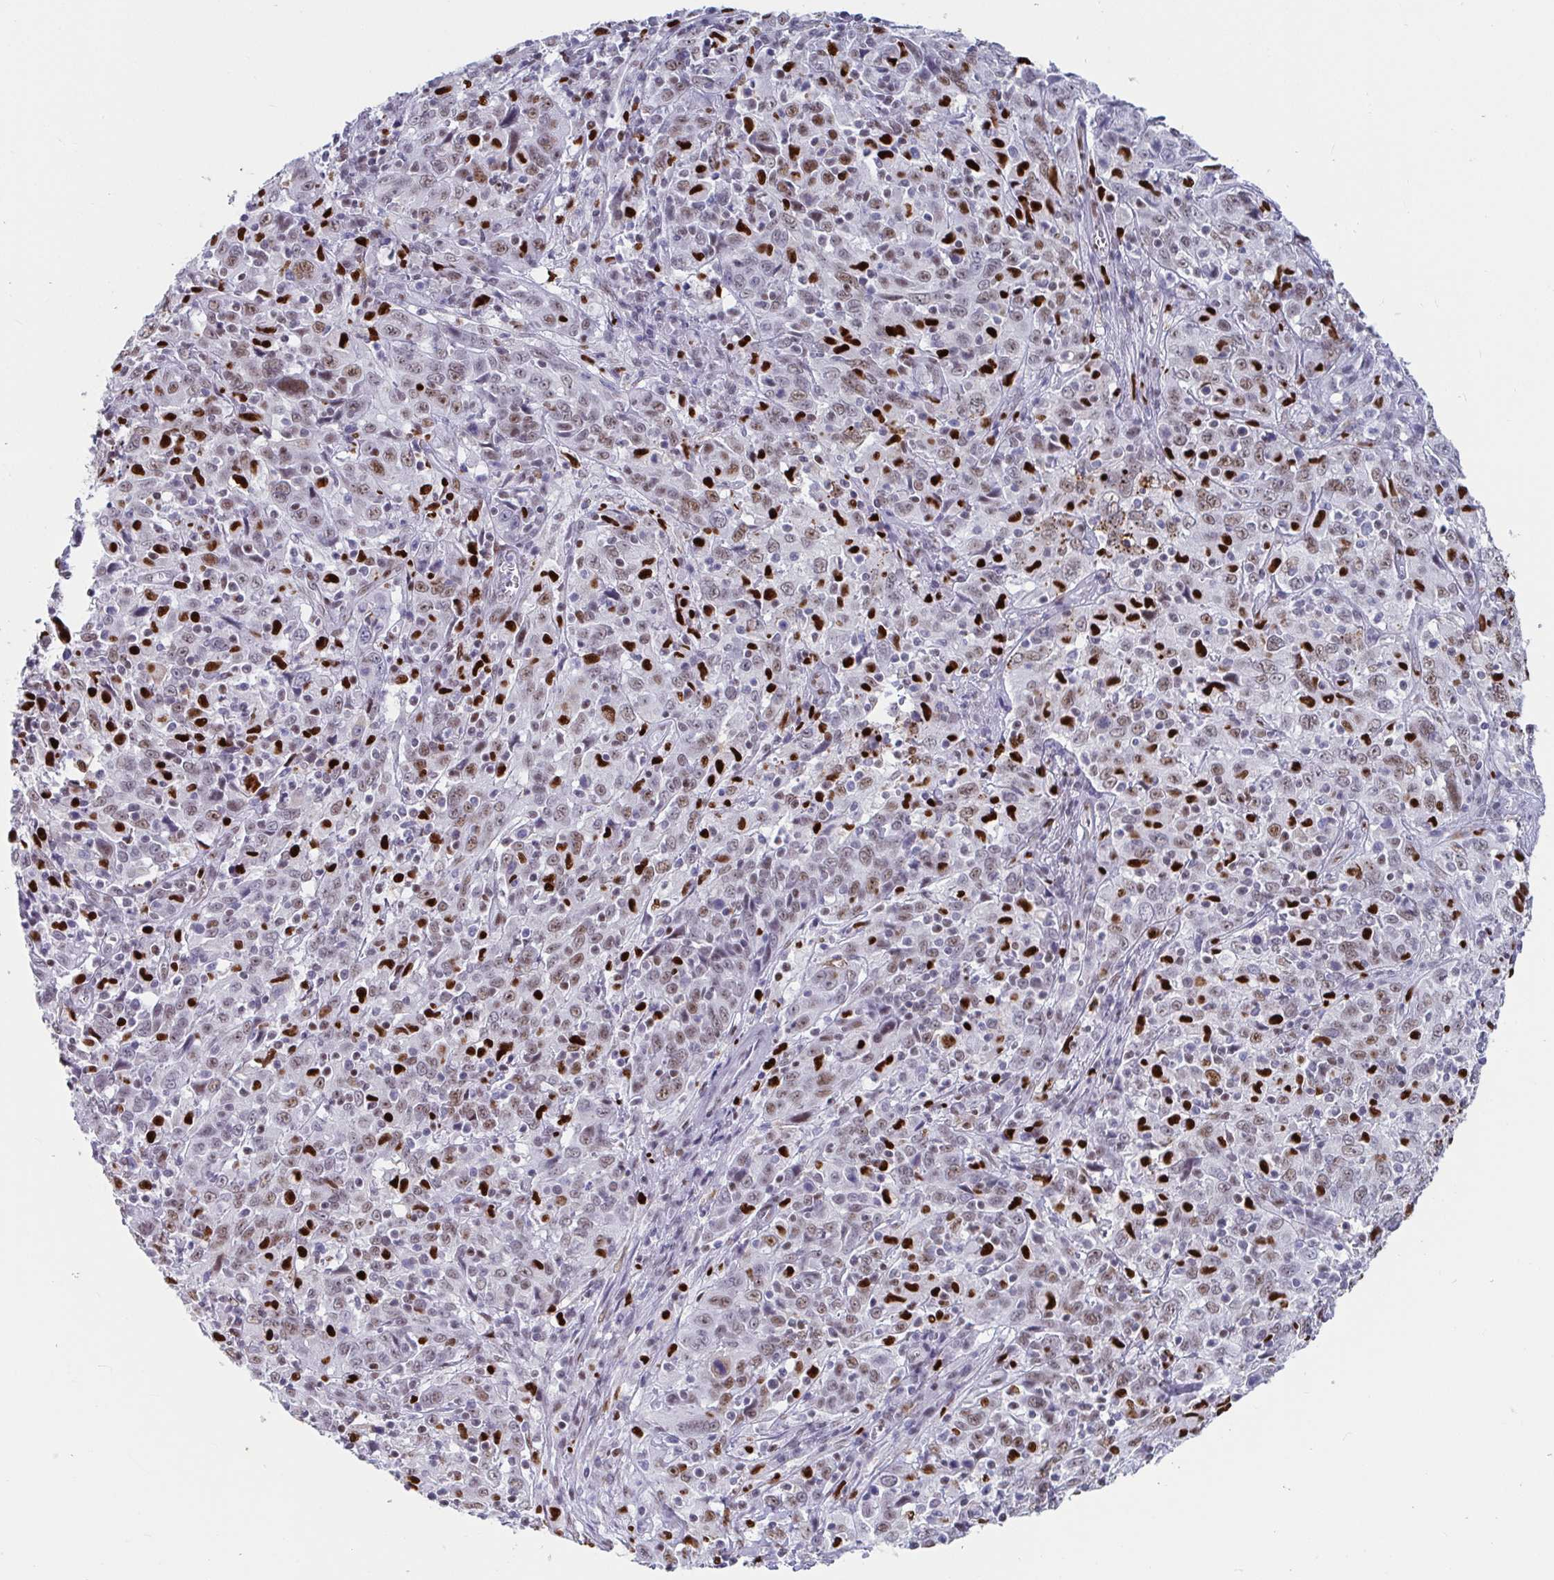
{"staining": {"intensity": "moderate", "quantity": ">75%", "location": "nuclear"}, "tissue": "cervical cancer", "cell_type": "Tumor cells", "image_type": "cancer", "snomed": [{"axis": "morphology", "description": "Squamous cell carcinoma, NOS"}, {"axis": "topography", "description": "Cervix"}], "caption": "Protein analysis of cervical cancer (squamous cell carcinoma) tissue exhibits moderate nuclear positivity in about >75% of tumor cells.", "gene": "ZNF586", "patient": {"sex": "female", "age": 46}}